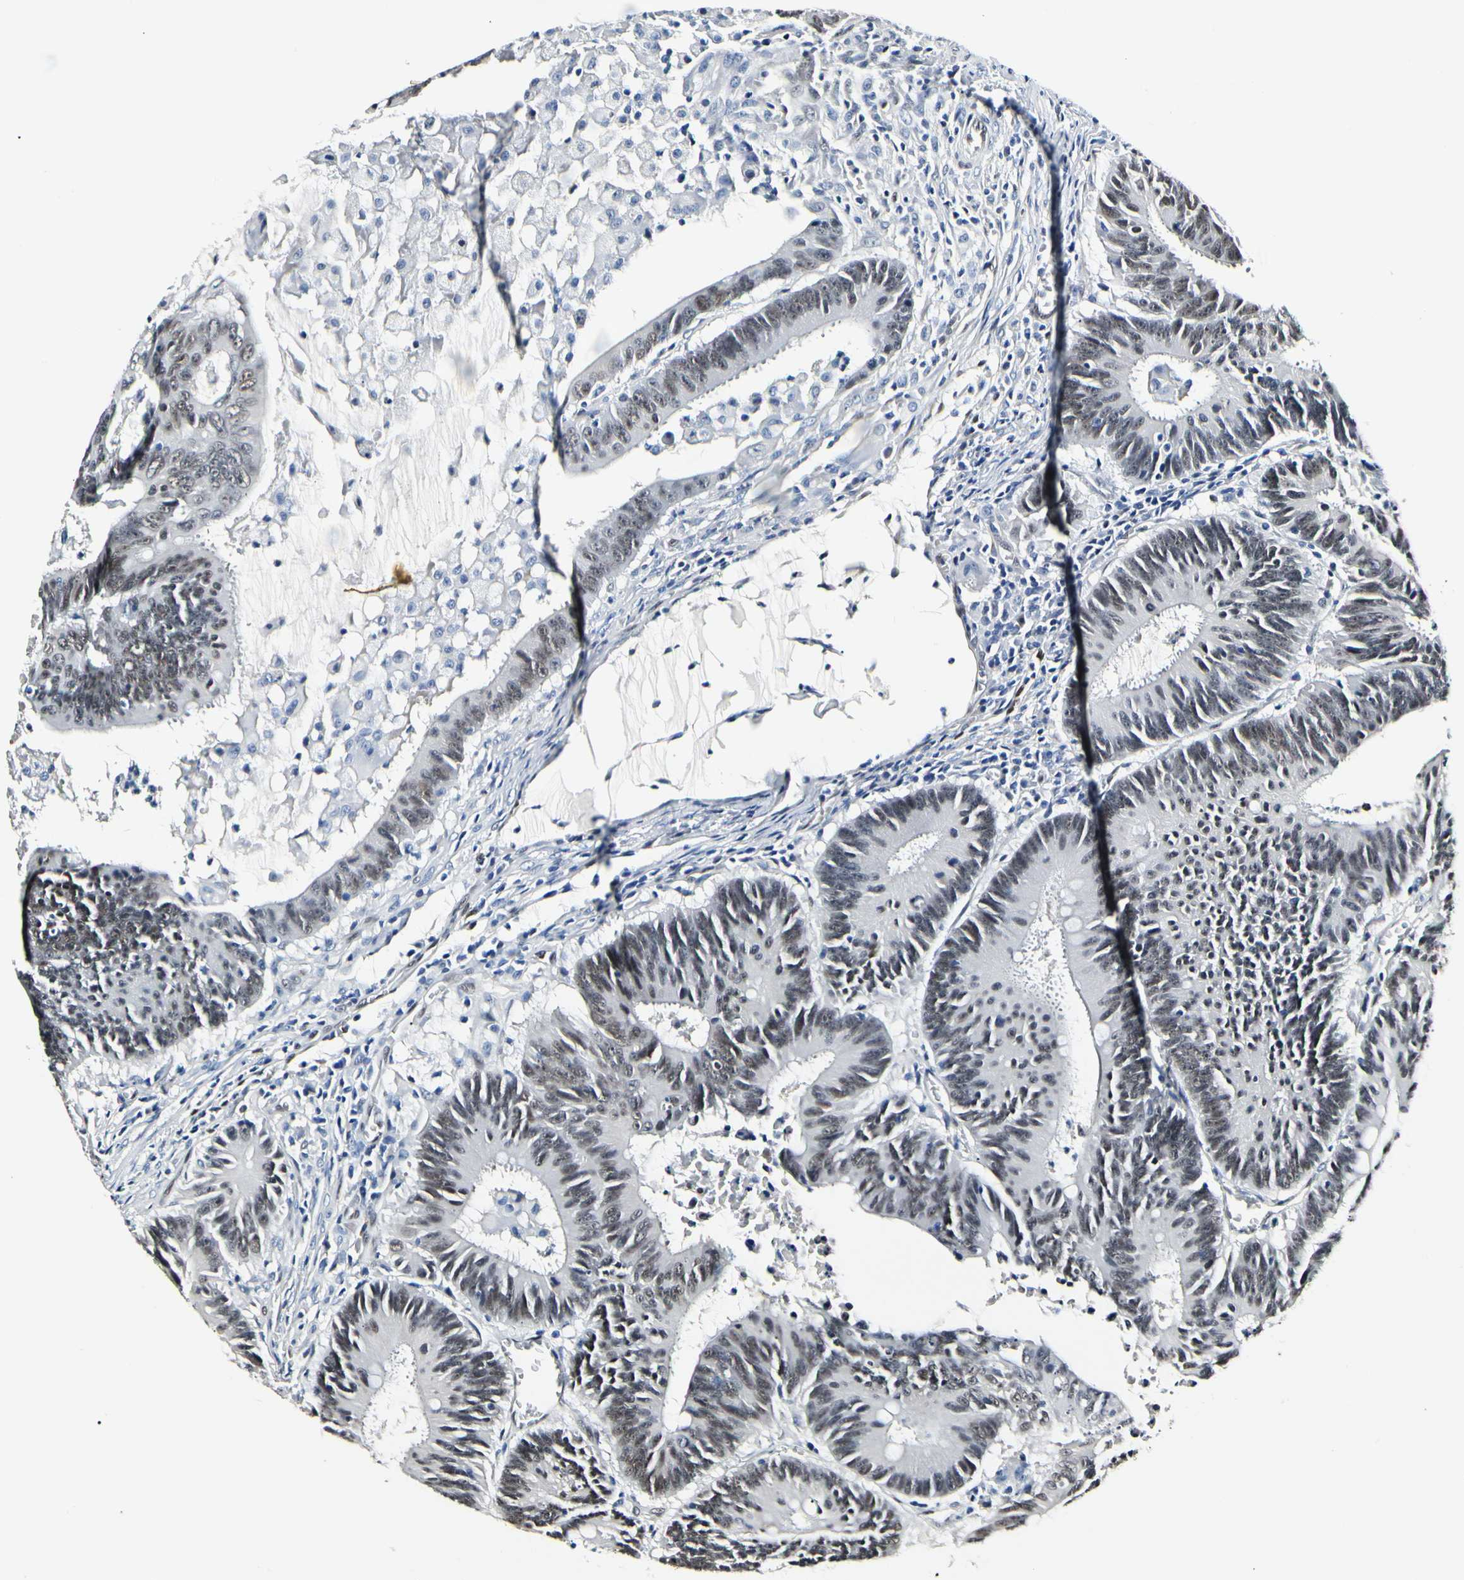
{"staining": {"intensity": "moderate", "quantity": ">75%", "location": "nuclear"}, "tissue": "colorectal cancer", "cell_type": "Tumor cells", "image_type": "cancer", "snomed": [{"axis": "morphology", "description": "Adenocarcinoma, NOS"}, {"axis": "topography", "description": "Colon"}], "caption": "Colorectal adenocarcinoma was stained to show a protein in brown. There is medium levels of moderate nuclear positivity in about >75% of tumor cells. The protein is shown in brown color, while the nuclei are stained blue.", "gene": "NFIA", "patient": {"sex": "male", "age": 45}}